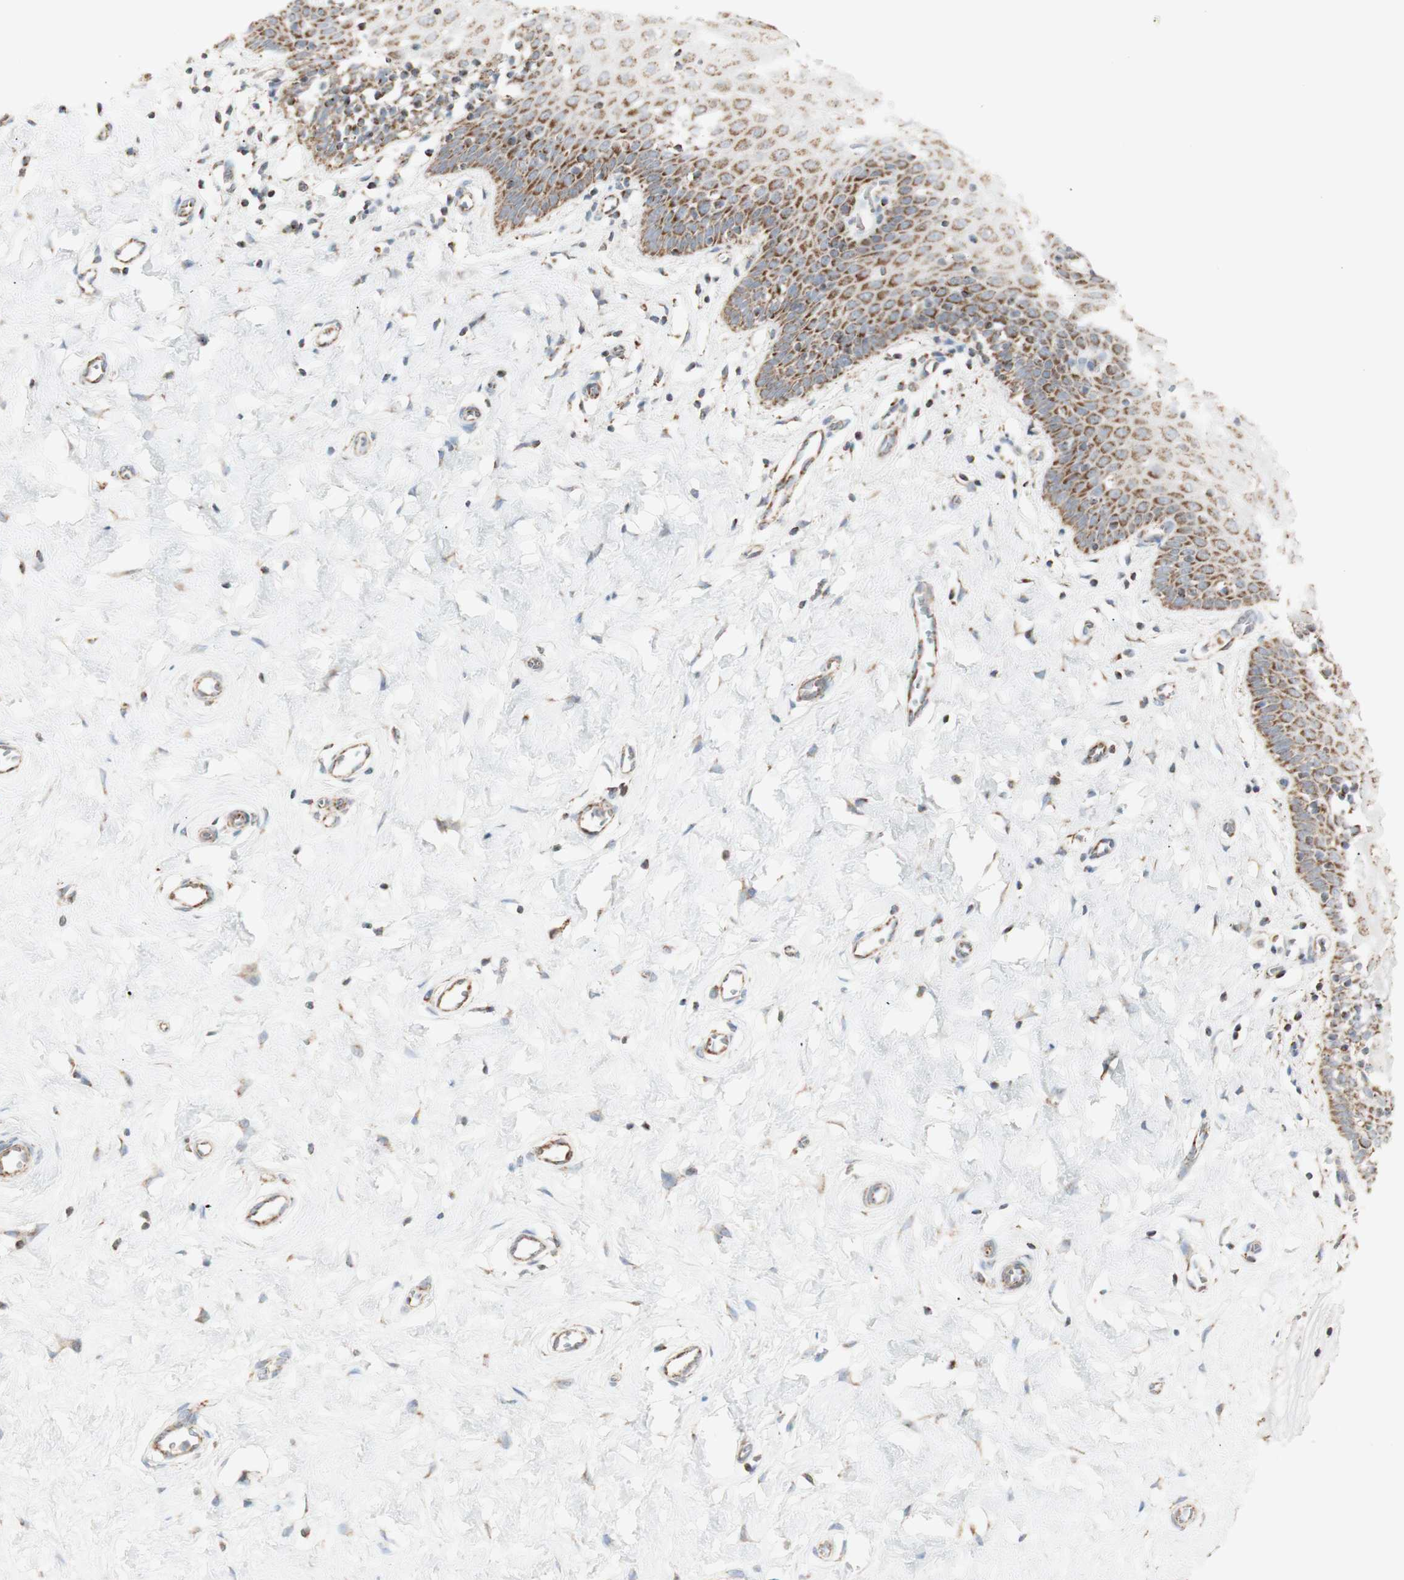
{"staining": {"intensity": "moderate", "quantity": ">75%", "location": "cytoplasmic/membranous"}, "tissue": "cervix", "cell_type": "Glandular cells", "image_type": "normal", "snomed": [{"axis": "morphology", "description": "Normal tissue, NOS"}, {"axis": "topography", "description": "Cervix"}], "caption": "Immunohistochemical staining of unremarkable cervix demonstrates moderate cytoplasmic/membranous protein expression in about >75% of glandular cells.", "gene": "LETM1", "patient": {"sex": "female", "age": 55}}